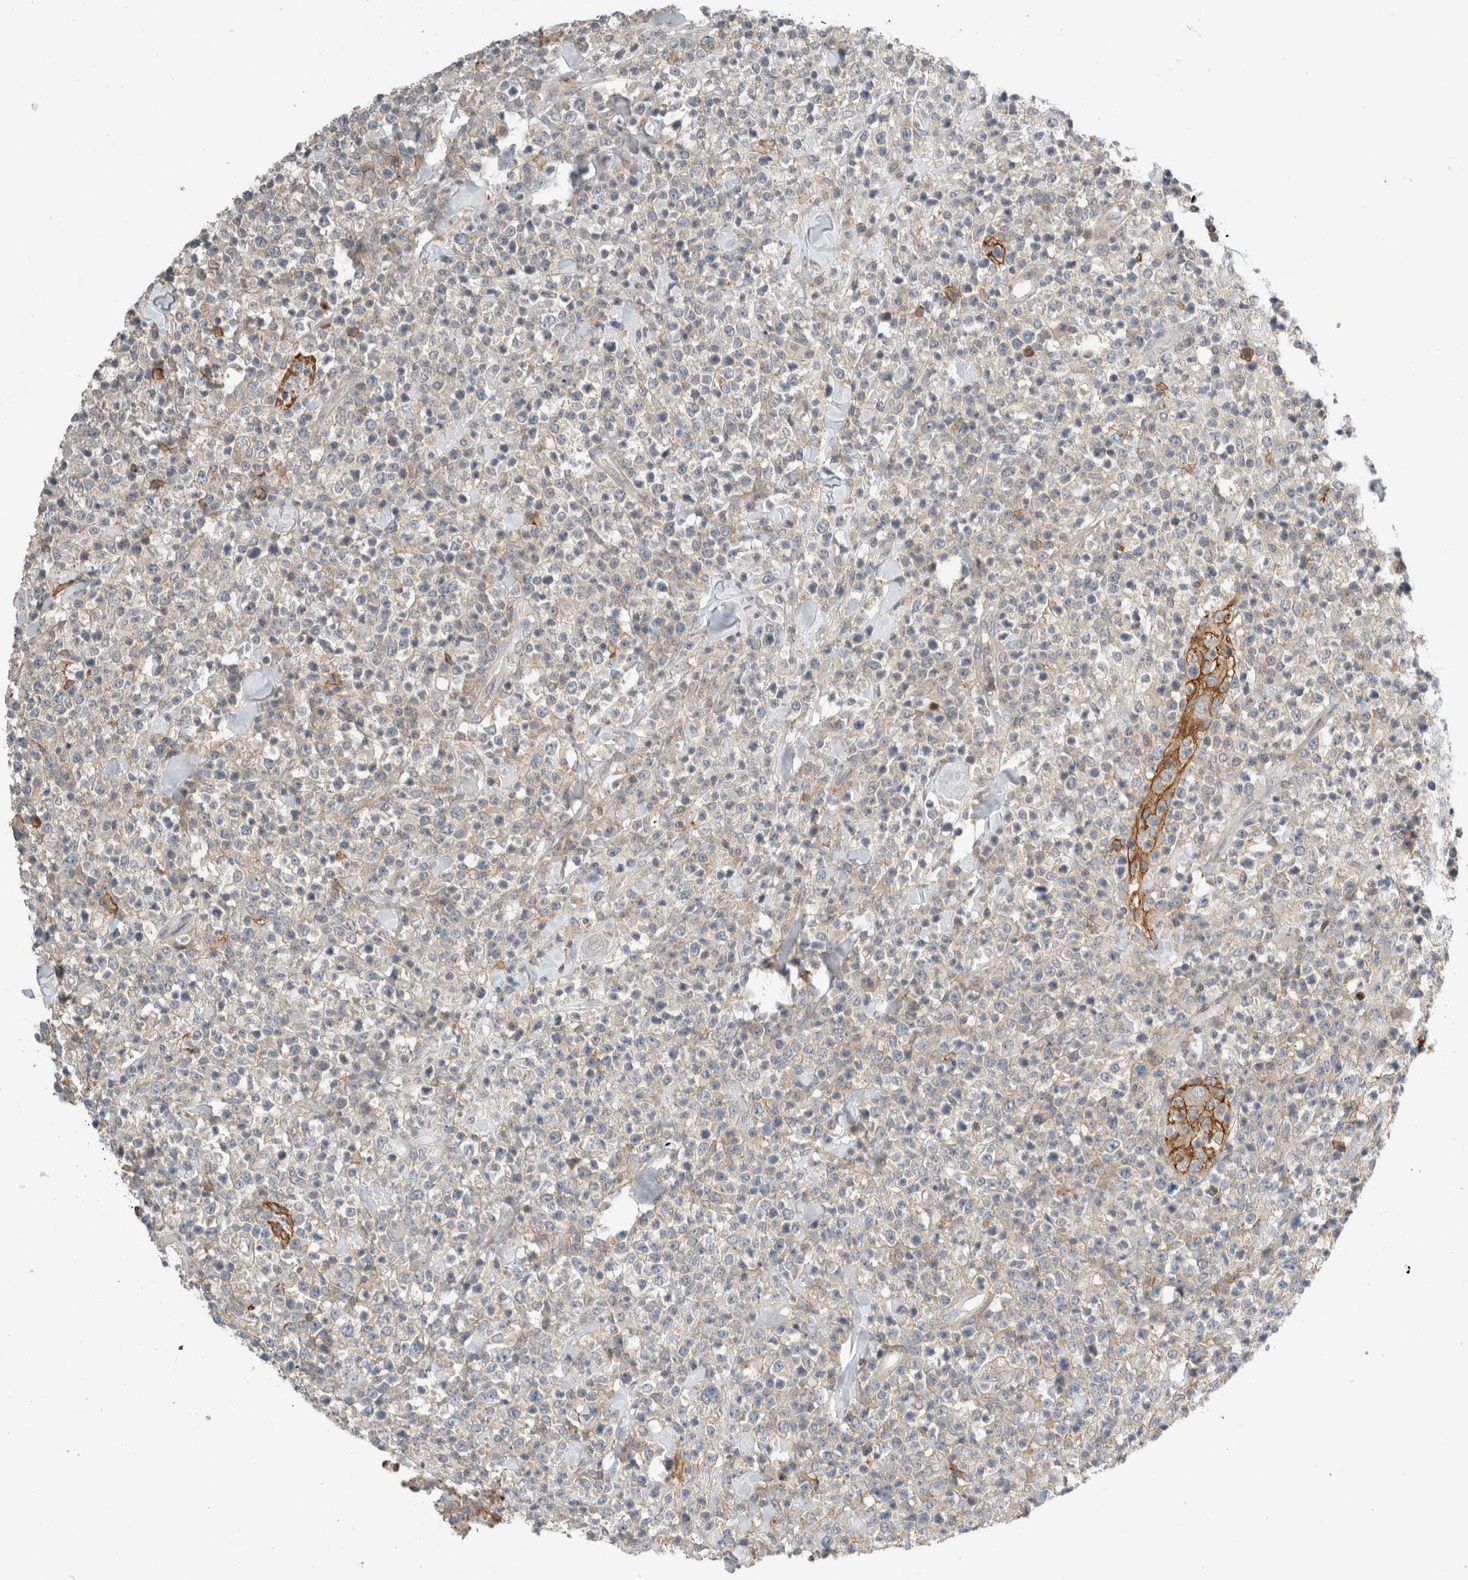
{"staining": {"intensity": "weak", "quantity": "<25%", "location": "cytoplasmic/membranous"}, "tissue": "lymphoma", "cell_type": "Tumor cells", "image_type": "cancer", "snomed": [{"axis": "morphology", "description": "Malignant lymphoma, non-Hodgkin's type, High grade"}, {"axis": "topography", "description": "Colon"}], "caption": "Immunohistochemical staining of lymphoma displays no significant positivity in tumor cells. (Brightfield microscopy of DAB (3,3'-diaminobenzidine) IHC at high magnification).", "gene": "ERCC6L2", "patient": {"sex": "female", "age": 53}}